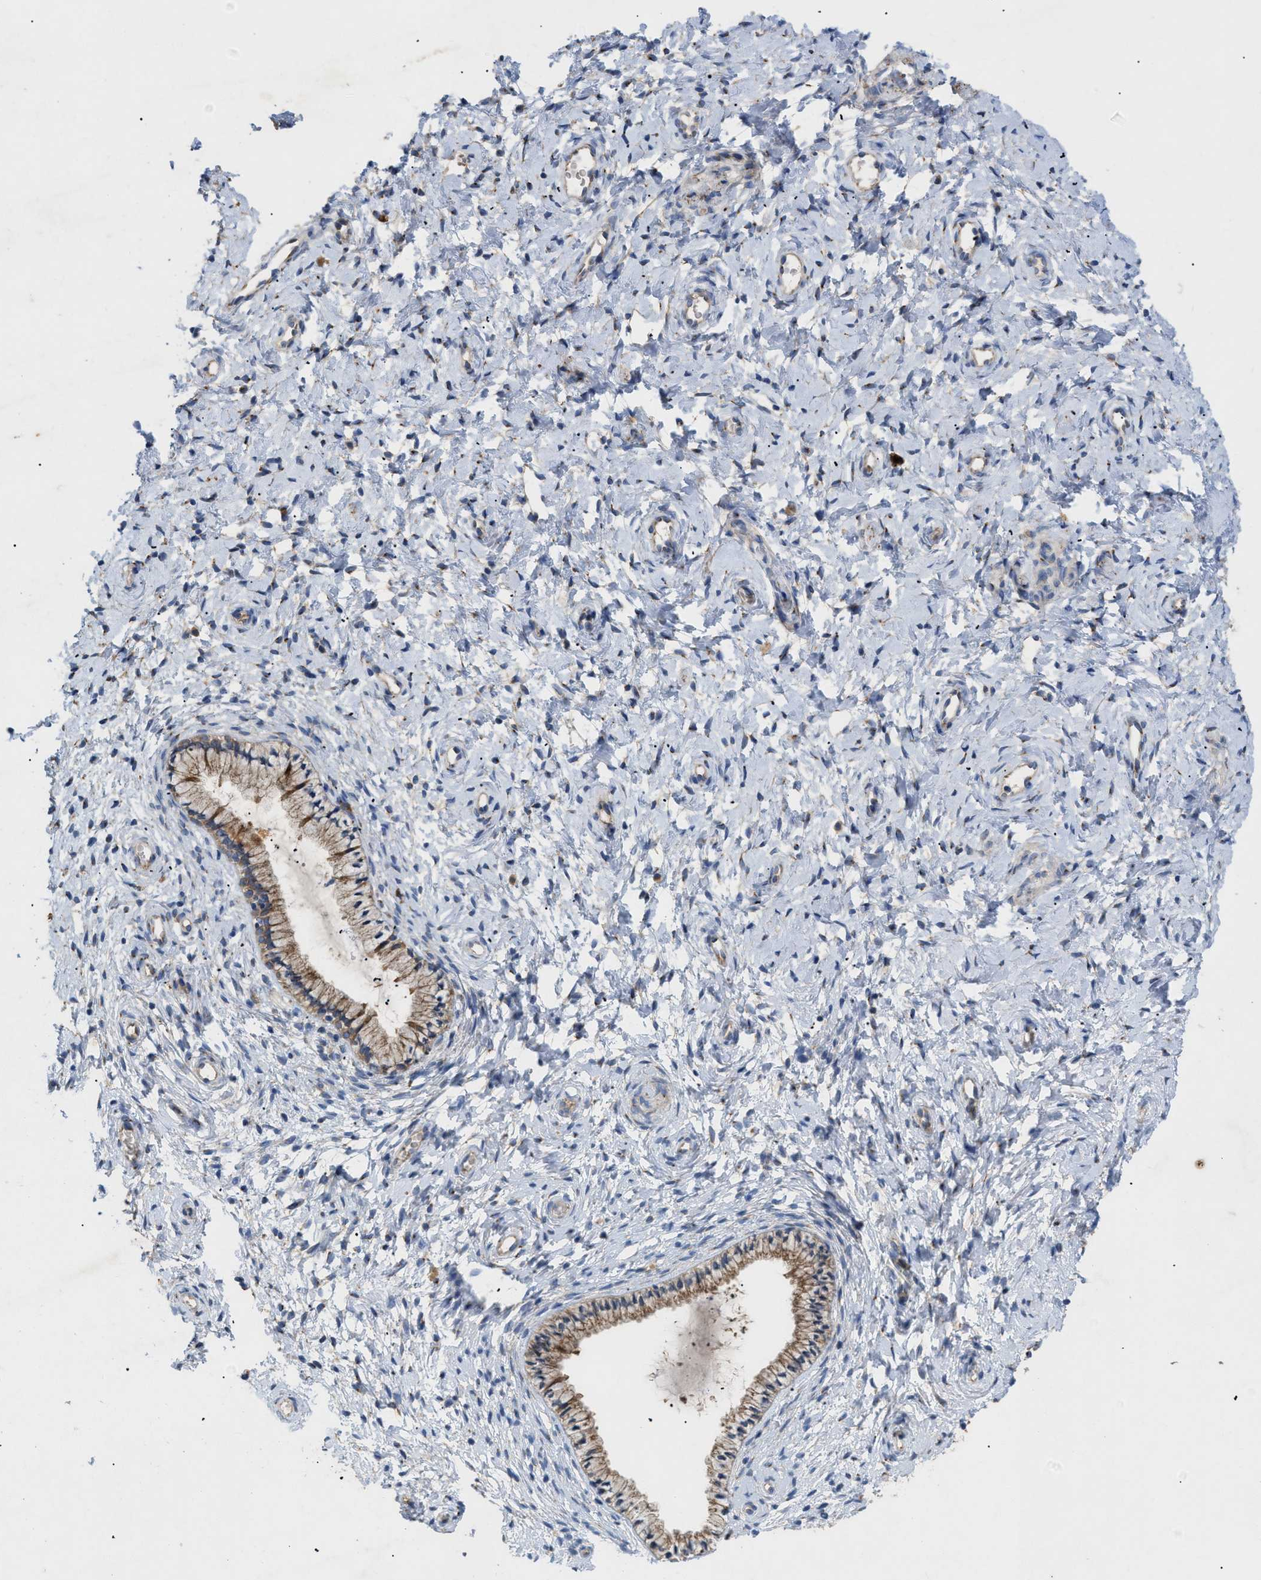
{"staining": {"intensity": "moderate", "quantity": ">75%", "location": "cytoplasmic/membranous"}, "tissue": "cervix", "cell_type": "Glandular cells", "image_type": "normal", "snomed": [{"axis": "morphology", "description": "Normal tissue, NOS"}, {"axis": "topography", "description": "Cervix"}], "caption": "The micrograph reveals immunohistochemical staining of unremarkable cervix. There is moderate cytoplasmic/membranous expression is identified in about >75% of glandular cells. (DAB (3,3'-diaminobenzidine) IHC, brown staining for protein, blue staining for nuclei).", "gene": "SLC50A1", "patient": {"sex": "female", "age": 72}}